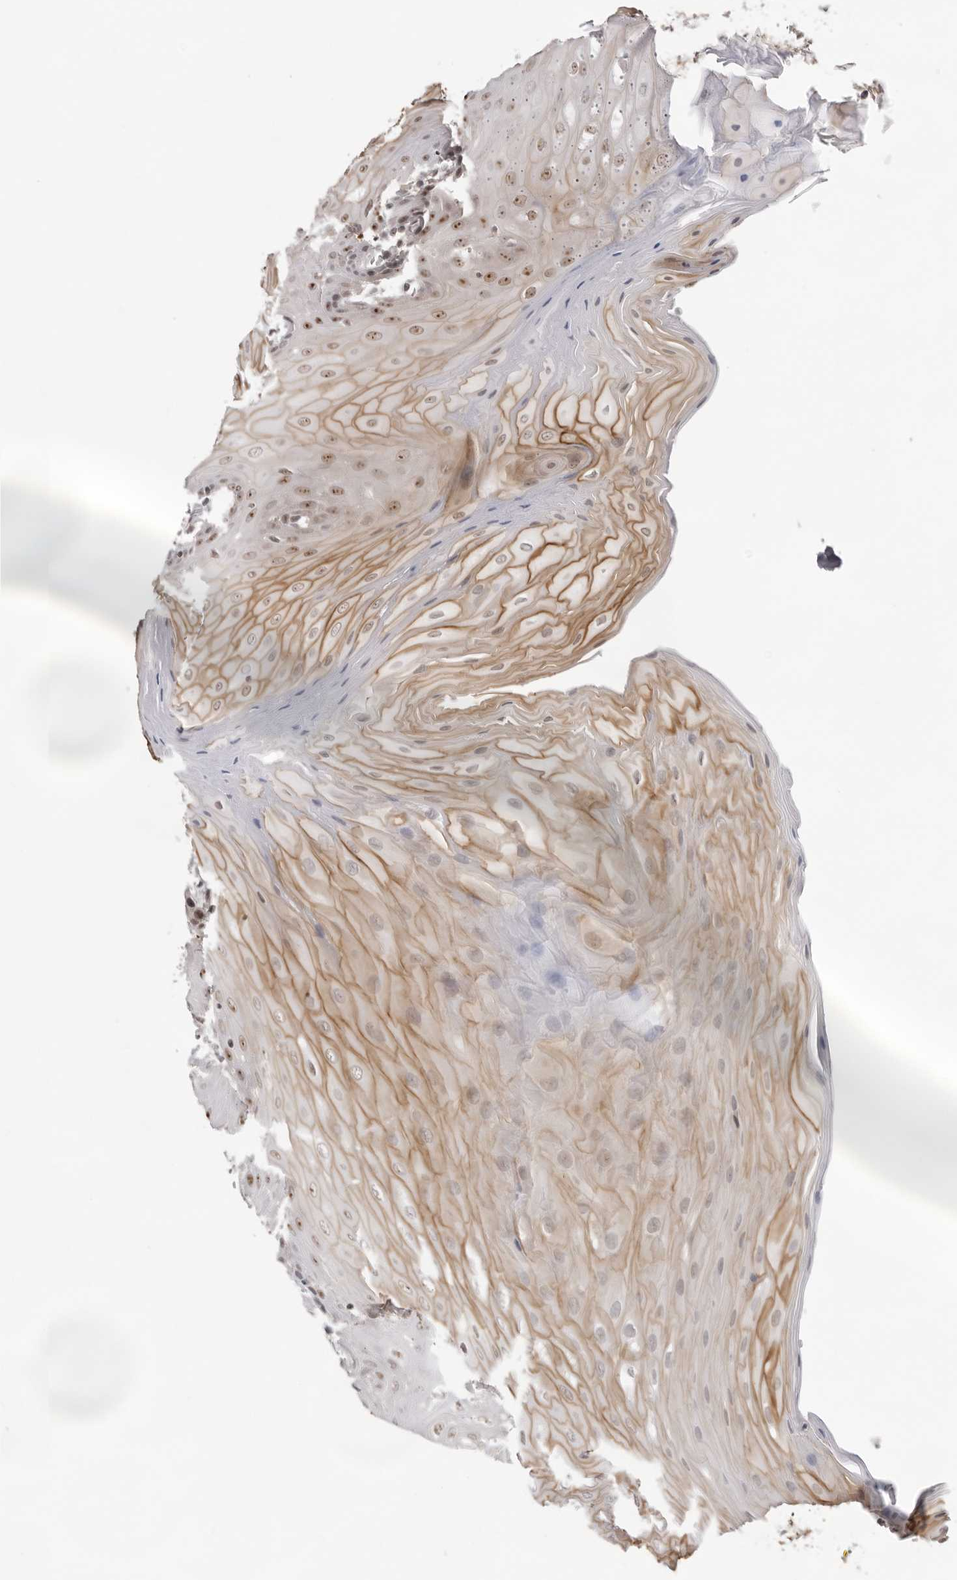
{"staining": {"intensity": "moderate", "quantity": ">75%", "location": "cytoplasmic/membranous,nuclear"}, "tissue": "oral mucosa", "cell_type": "Squamous epithelial cells", "image_type": "normal", "snomed": [{"axis": "morphology", "description": "Normal tissue, NOS"}, {"axis": "morphology", "description": "Squamous cell carcinoma, NOS"}, {"axis": "topography", "description": "Skeletal muscle"}, {"axis": "topography", "description": "Oral tissue"}, {"axis": "topography", "description": "Salivary gland"}, {"axis": "topography", "description": "Head-Neck"}], "caption": "The immunohistochemical stain highlights moderate cytoplasmic/membranous,nuclear positivity in squamous epithelial cells of benign oral mucosa.", "gene": "EXOSC10", "patient": {"sex": "male", "age": 54}}